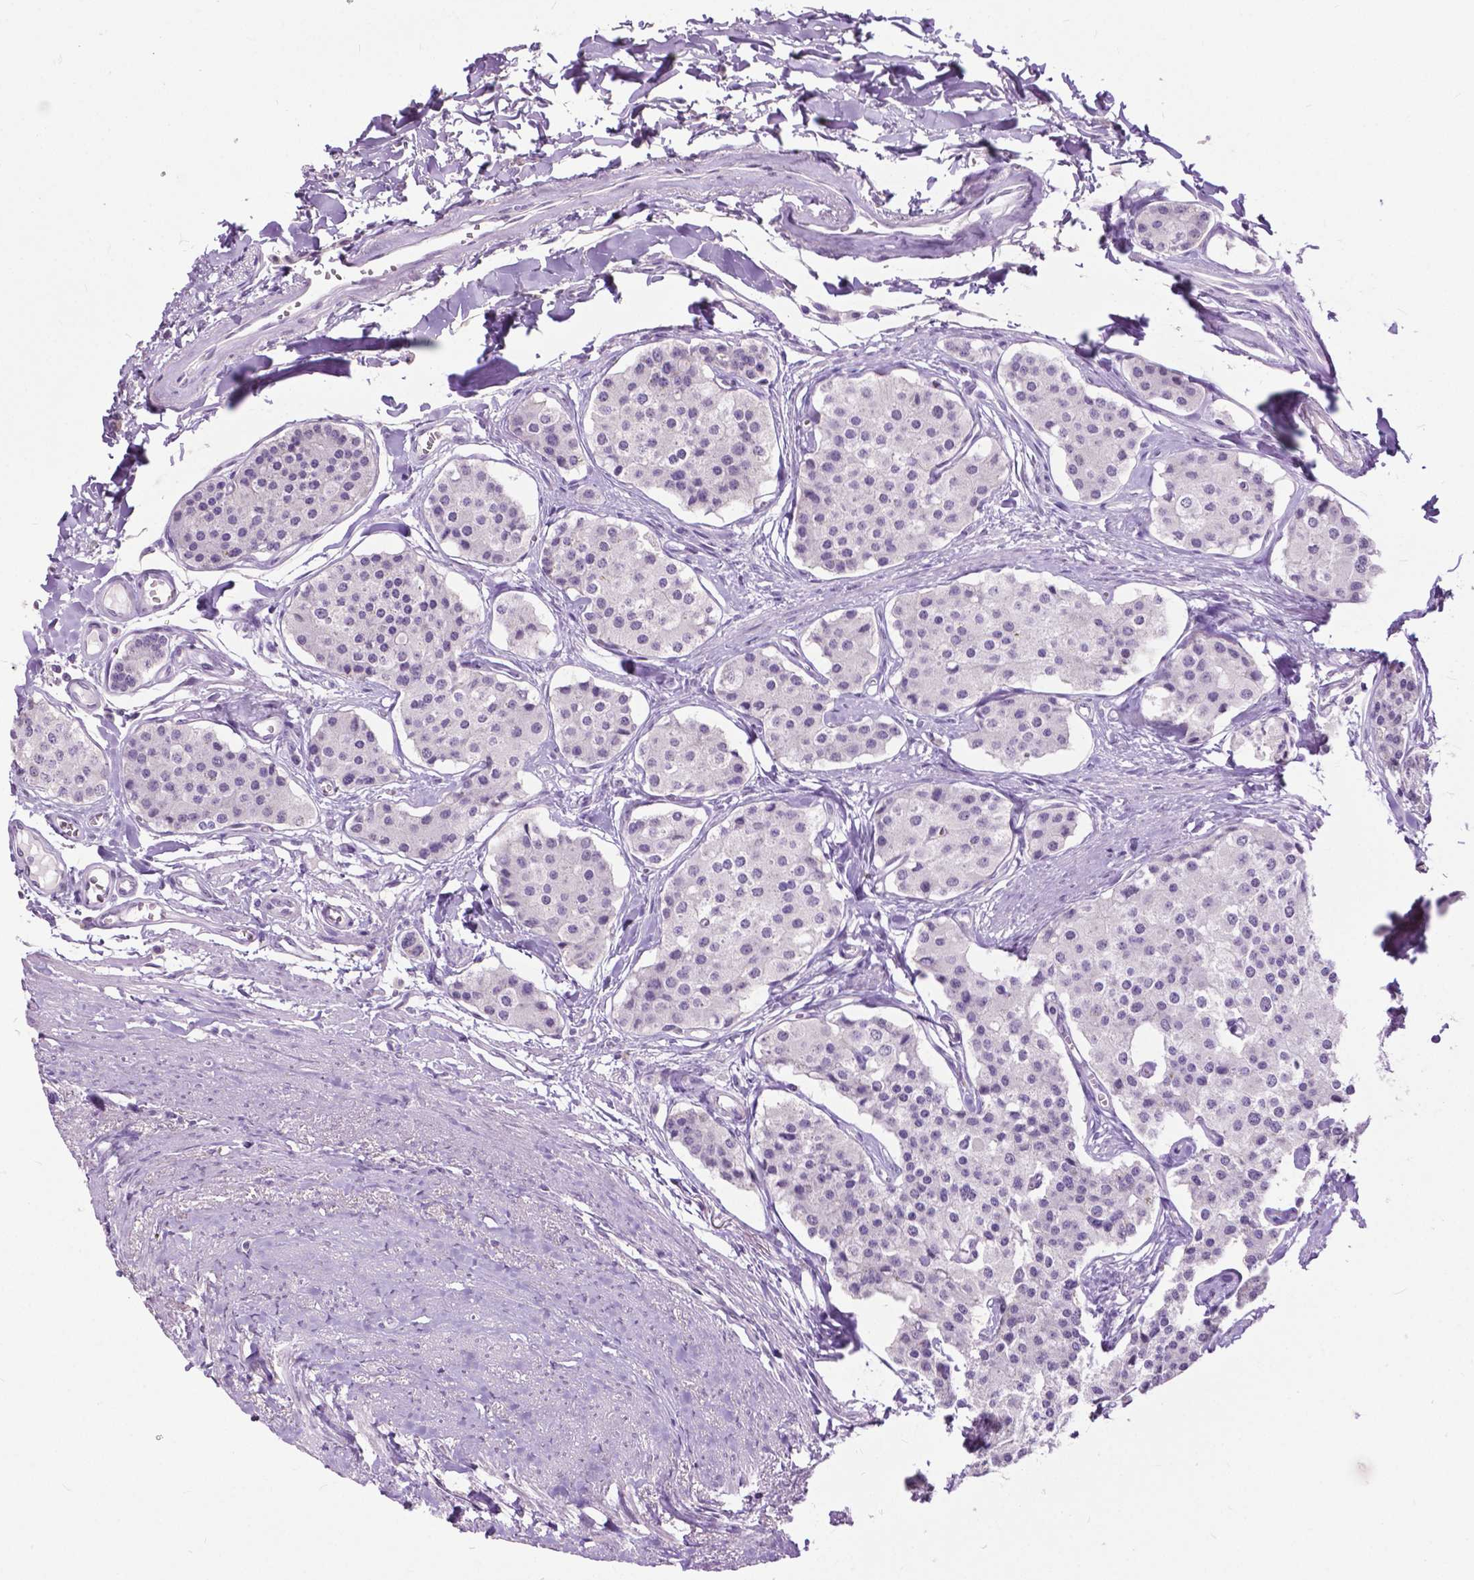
{"staining": {"intensity": "negative", "quantity": "none", "location": "none"}, "tissue": "carcinoid", "cell_type": "Tumor cells", "image_type": "cancer", "snomed": [{"axis": "morphology", "description": "Carcinoid, malignant, NOS"}, {"axis": "topography", "description": "Small intestine"}], "caption": "An image of human carcinoid is negative for staining in tumor cells.", "gene": "GPR37L1", "patient": {"sex": "female", "age": 65}}